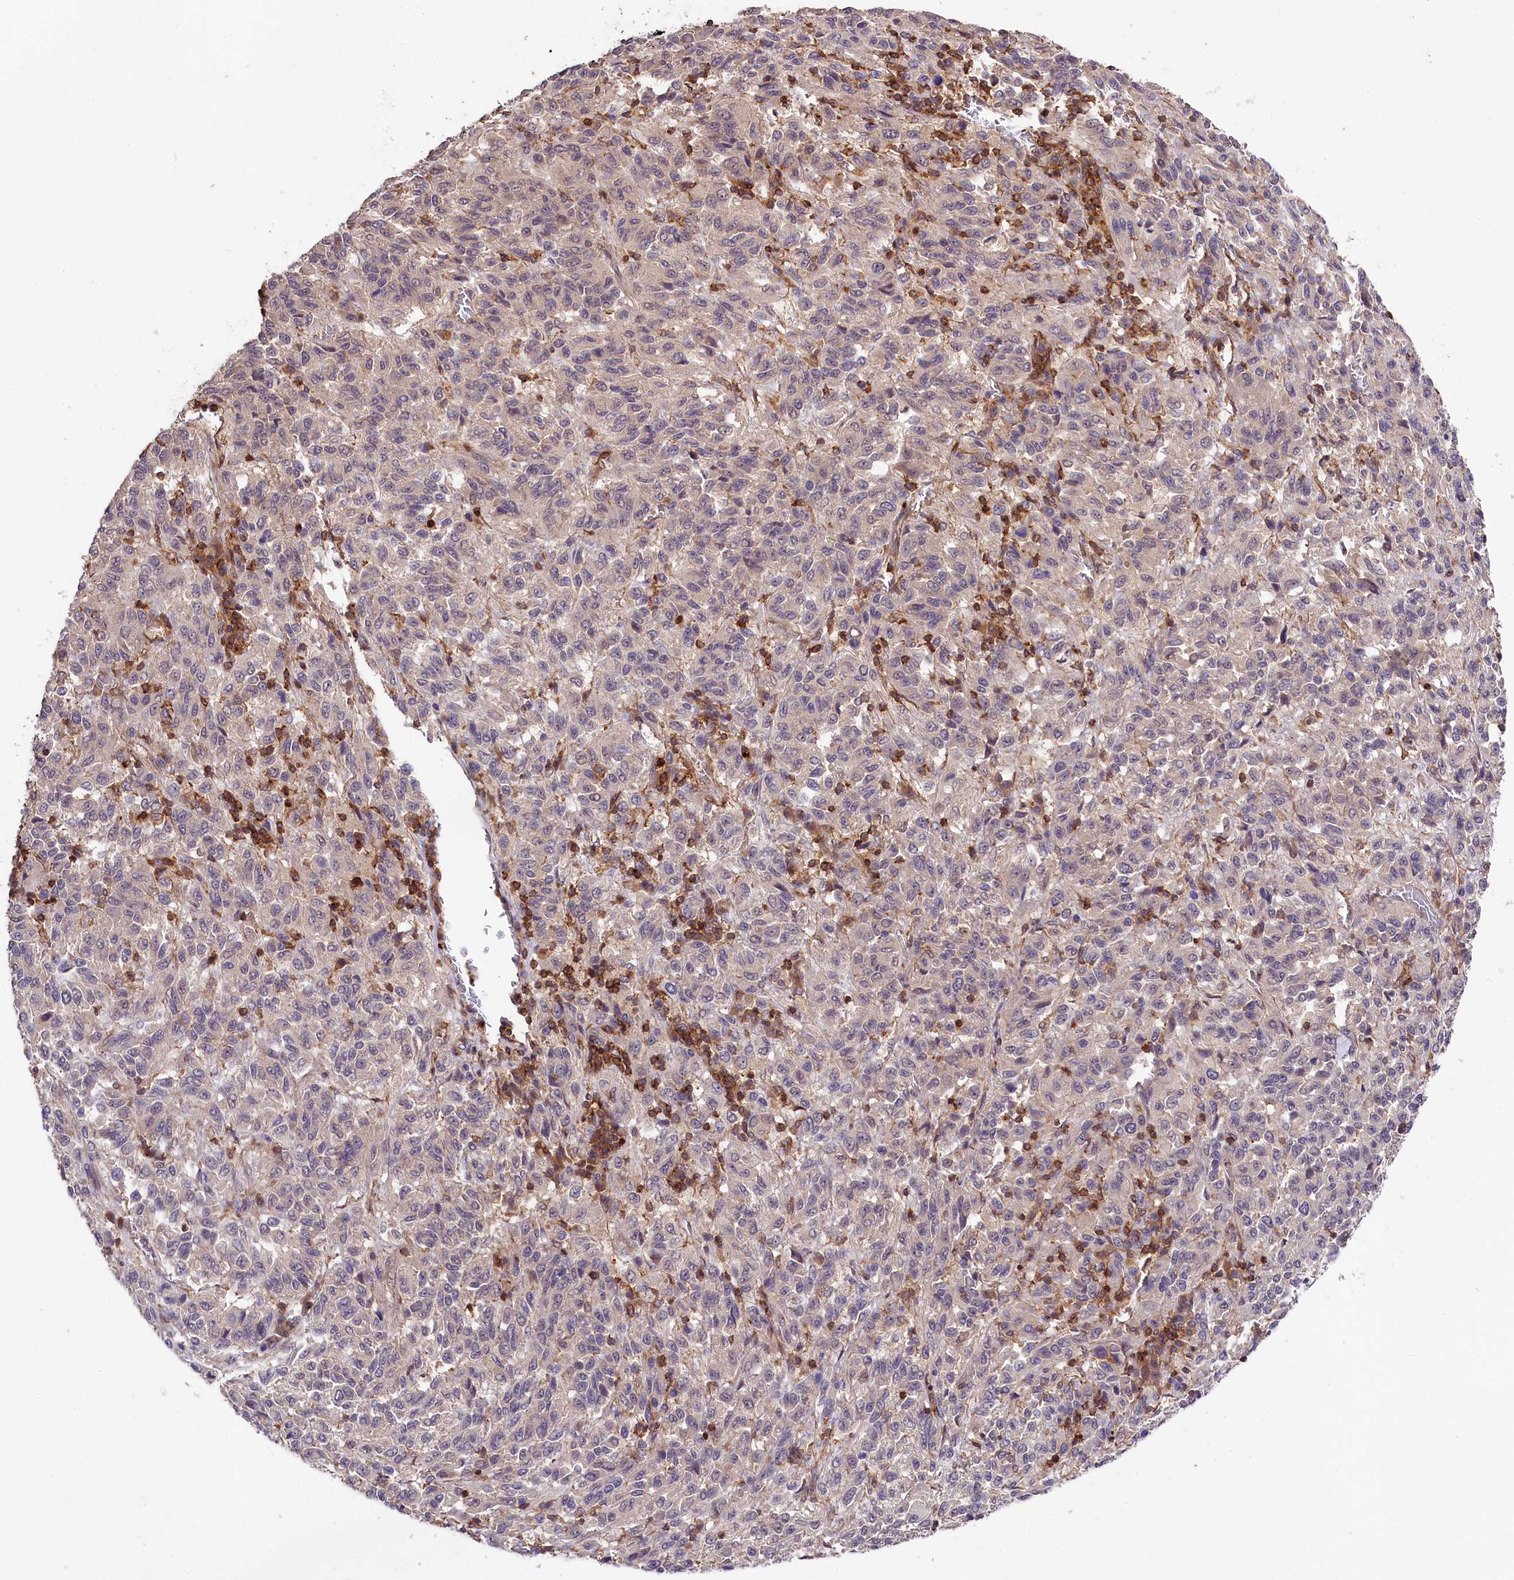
{"staining": {"intensity": "negative", "quantity": "none", "location": "none"}, "tissue": "melanoma", "cell_type": "Tumor cells", "image_type": "cancer", "snomed": [{"axis": "morphology", "description": "Malignant melanoma, Metastatic site"}, {"axis": "topography", "description": "Lung"}], "caption": "IHC image of neoplastic tissue: melanoma stained with DAB displays no significant protein positivity in tumor cells. (Brightfield microscopy of DAB immunohistochemistry (IHC) at high magnification).", "gene": "SKIDA1", "patient": {"sex": "male", "age": 64}}